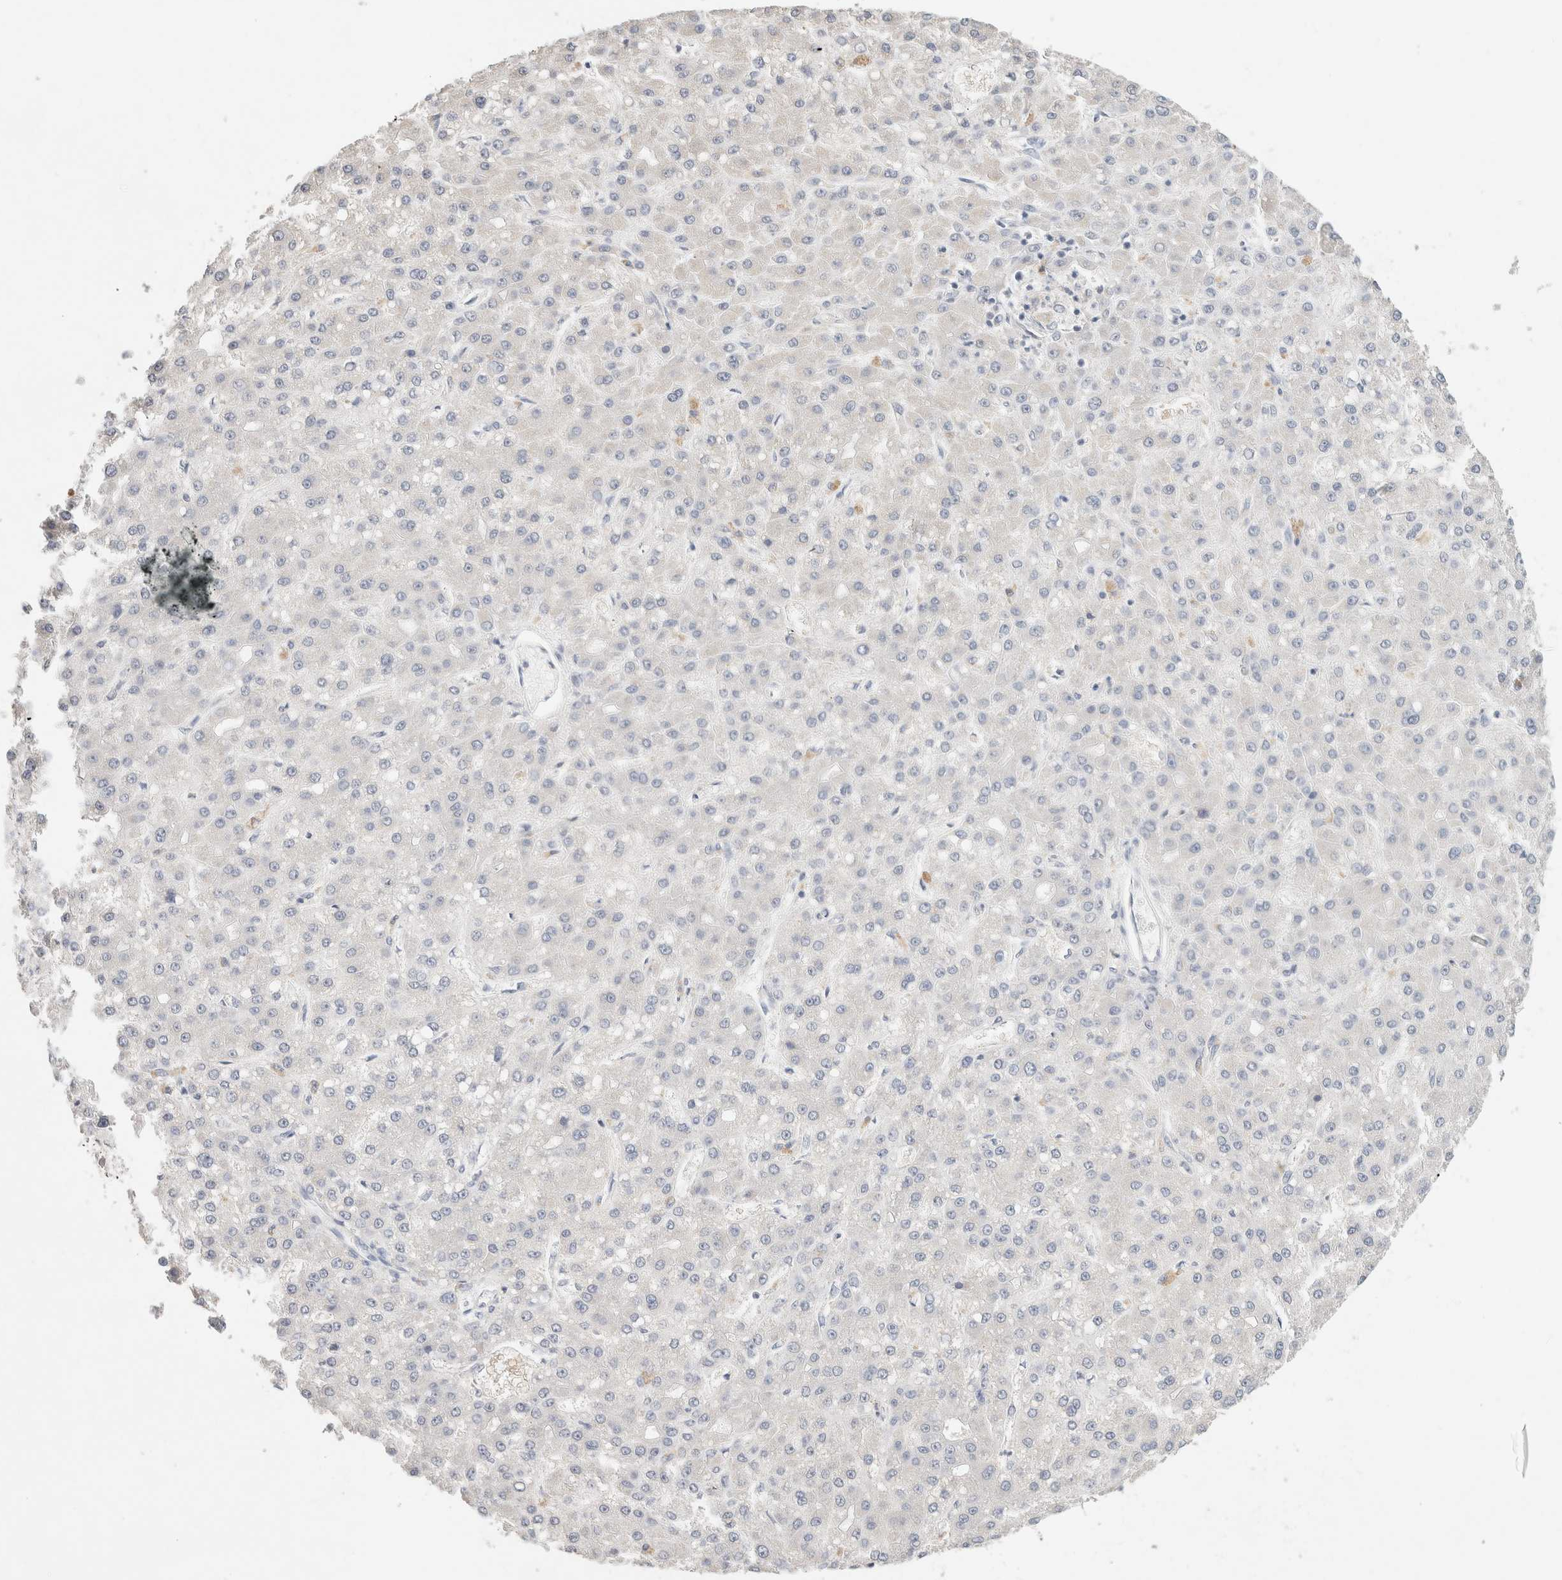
{"staining": {"intensity": "negative", "quantity": "none", "location": "none"}, "tissue": "liver cancer", "cell_type": "Tumor cells", "image_type": "cancer", "snomed": [{"axis": "morphology", "description": "Carcinoma, Hepatocellular, NOS"}, {"axis": "topography", "description": "Liver"}], "caption": "Liver hepatocellular carcinoma stained for a protein using immunohistochemistry (IHC) demonstrates no positivity tumor cells.", "gene": "MPP2", "patient": {"sex": "male", "age": 67}}